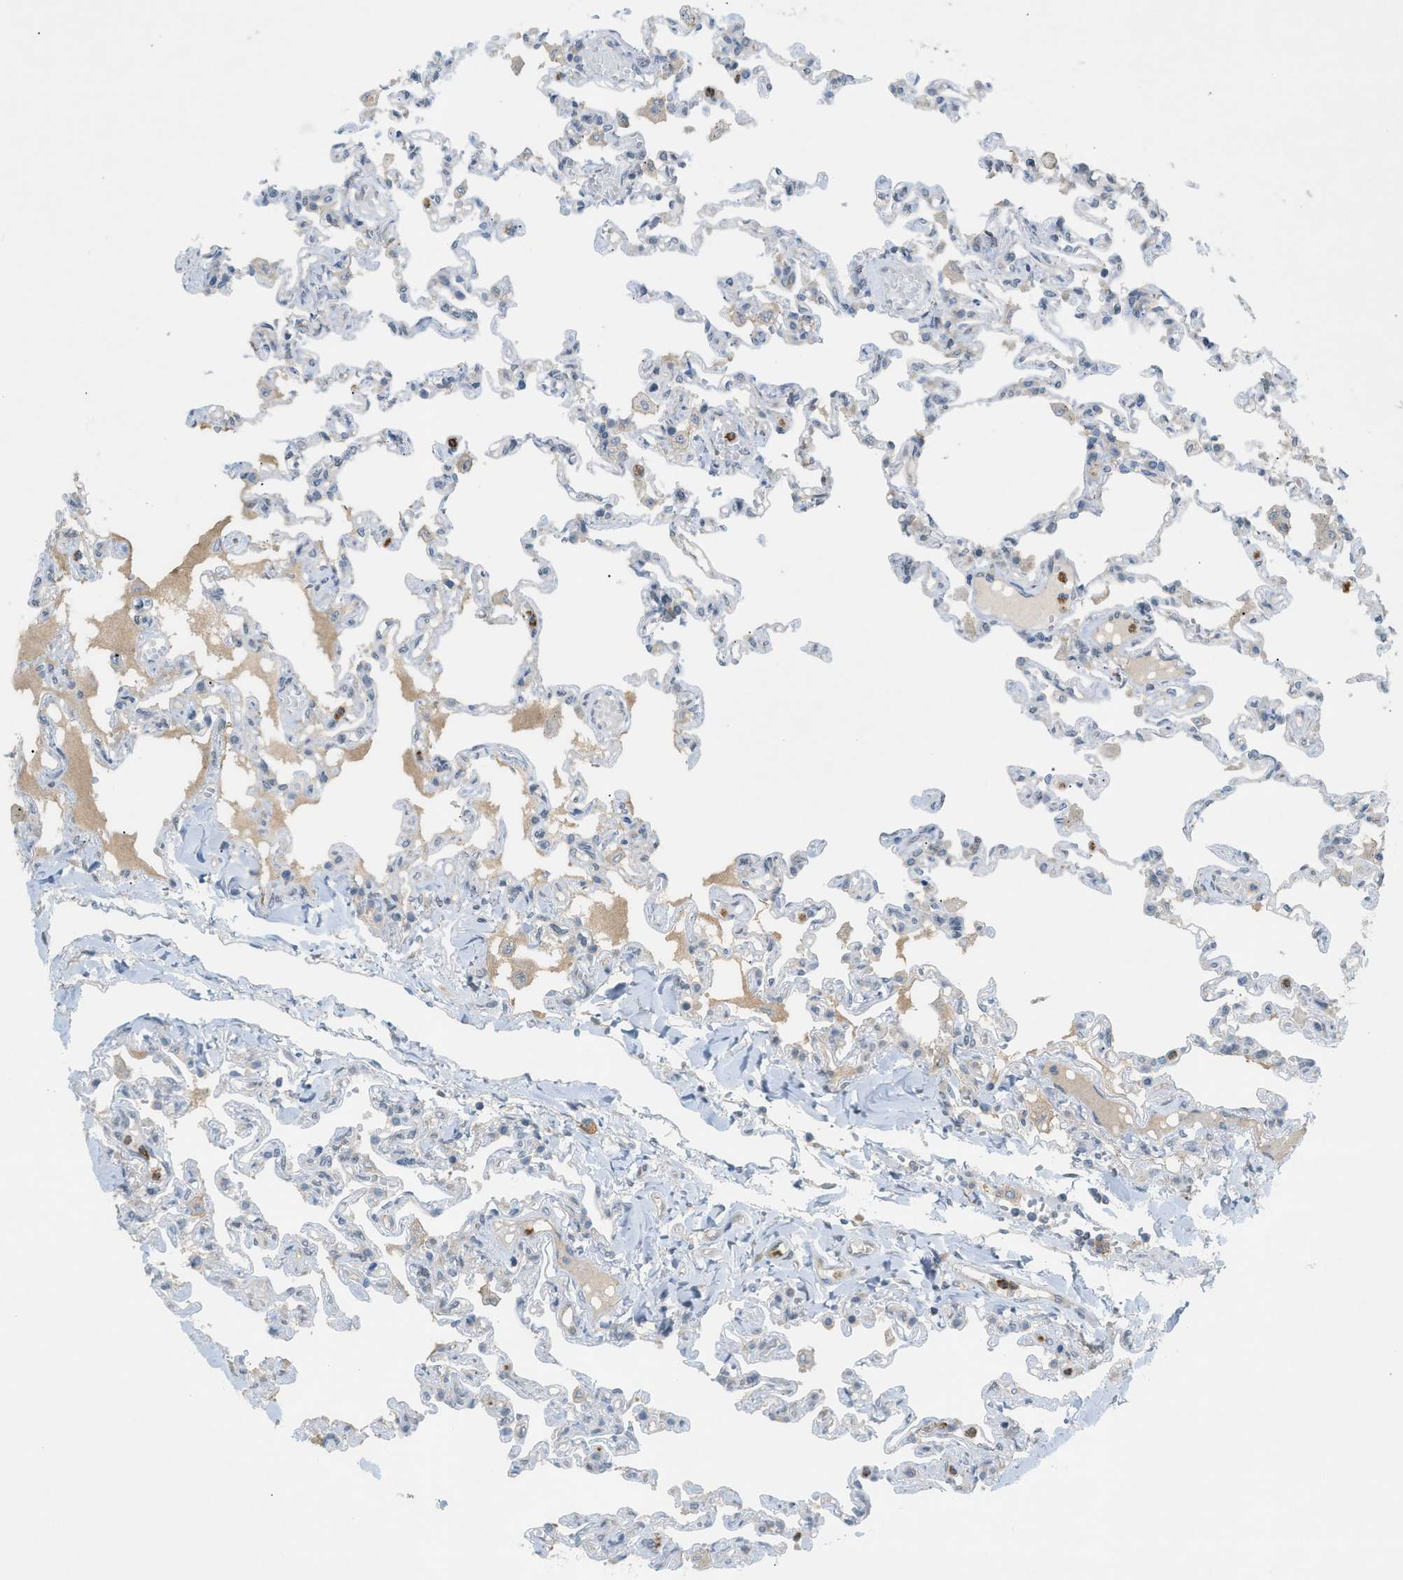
{"staining": {"intensity": "negative", "quantity": "none", "location": "none"}, "tissue": "lung", "cell_type": "Alveolar cells", "image_type": "normal", "snomed": [{"axis": "morphology", "description": "Normal tissue, NOS"}, {"axis": "topography", "description": "Lung"}], "caption": "Protein analysis of benign lung displays no significant expression in alveolar cells. Brightfield microscopy of IHC stained with DAB (3,3'-diaminobenzidine) (brown) and hematoxylin (blue), captured at high magnification.", "gene": "DYRK1A", "patient": {"sex": "male", "age": 21}}